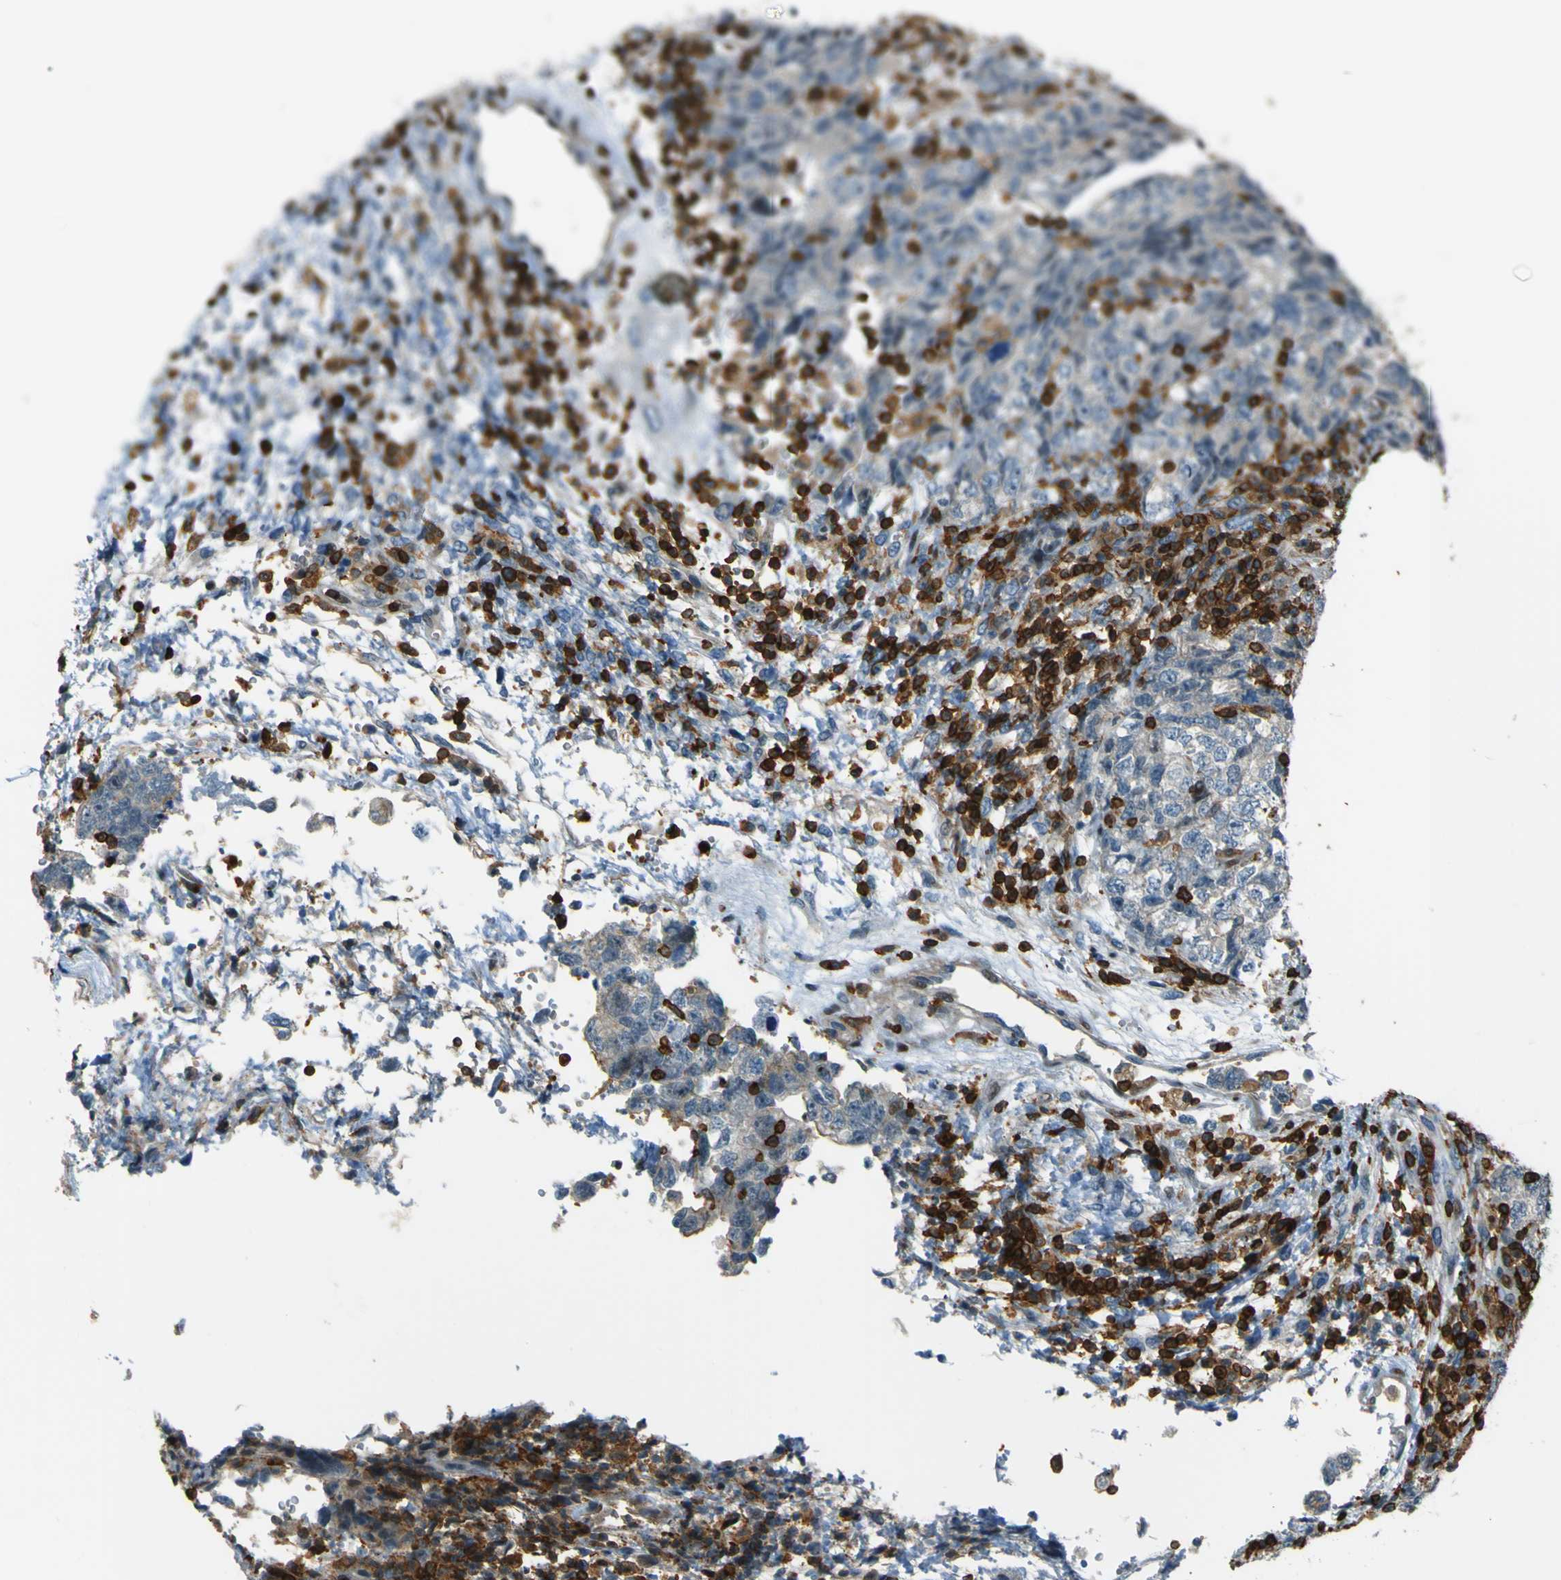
{"staining": {"intensity": "negative", "quantity": "none", "location": "none"}, "tissue": "testis cancer", "cell_type": "Tumor cells", "image_type": "cancer", "snomed": [{"axis": "morphology", "description": "Carcinoma, Embryonal, NOS"}, {"axis": "topography", "description": "Testis"}], "caption": "Testis cancer (embryonal carcinoma) was stained to show a protein in brown. There is no significant positivity in tumor cells.", "gene": "PCDHB5", "patient": {"sex": "male", "age": 36}}